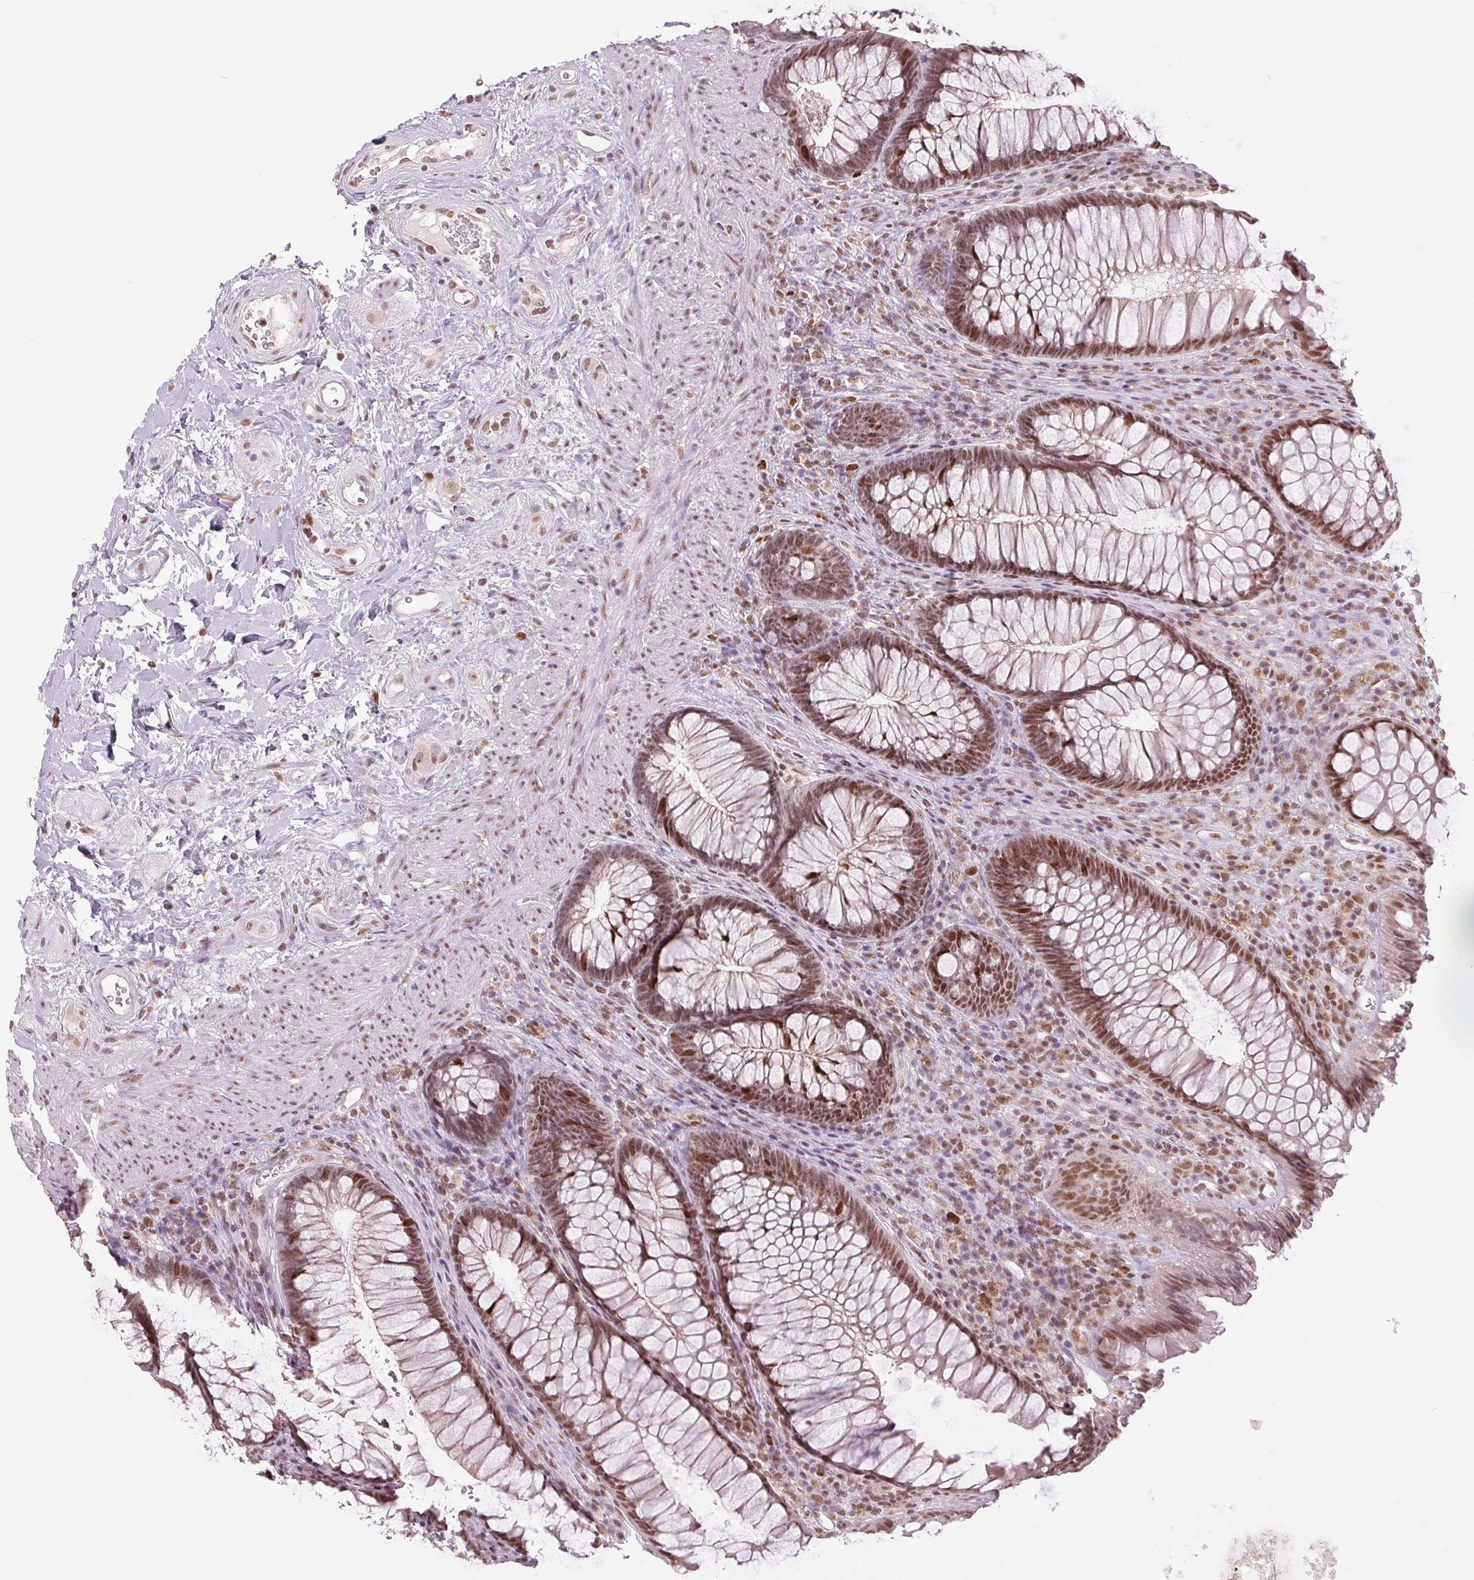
{"staining": {"intensity": "moderate", "quantity": ">75%", "location": "nuclear"}, "tissue": "rectum", "cell_type": "Glandular cells", "image_type": "normal", "snomed": [{"axis": "morphology", "description": "Normal tissue, NOS"}, {"axis": "topography", "description": "Smooth muscle"}, {"axis": "topography", "description": "Rectum"}], "caption": "Rectum stained with DAB (3,3'-diaminobenzidine) IHC reveals medium levels of moderate nuclear positivity in about >75% of glandular cells.", "gene": "SMIM6", "patient": {"sex": "male", "age": 53}}